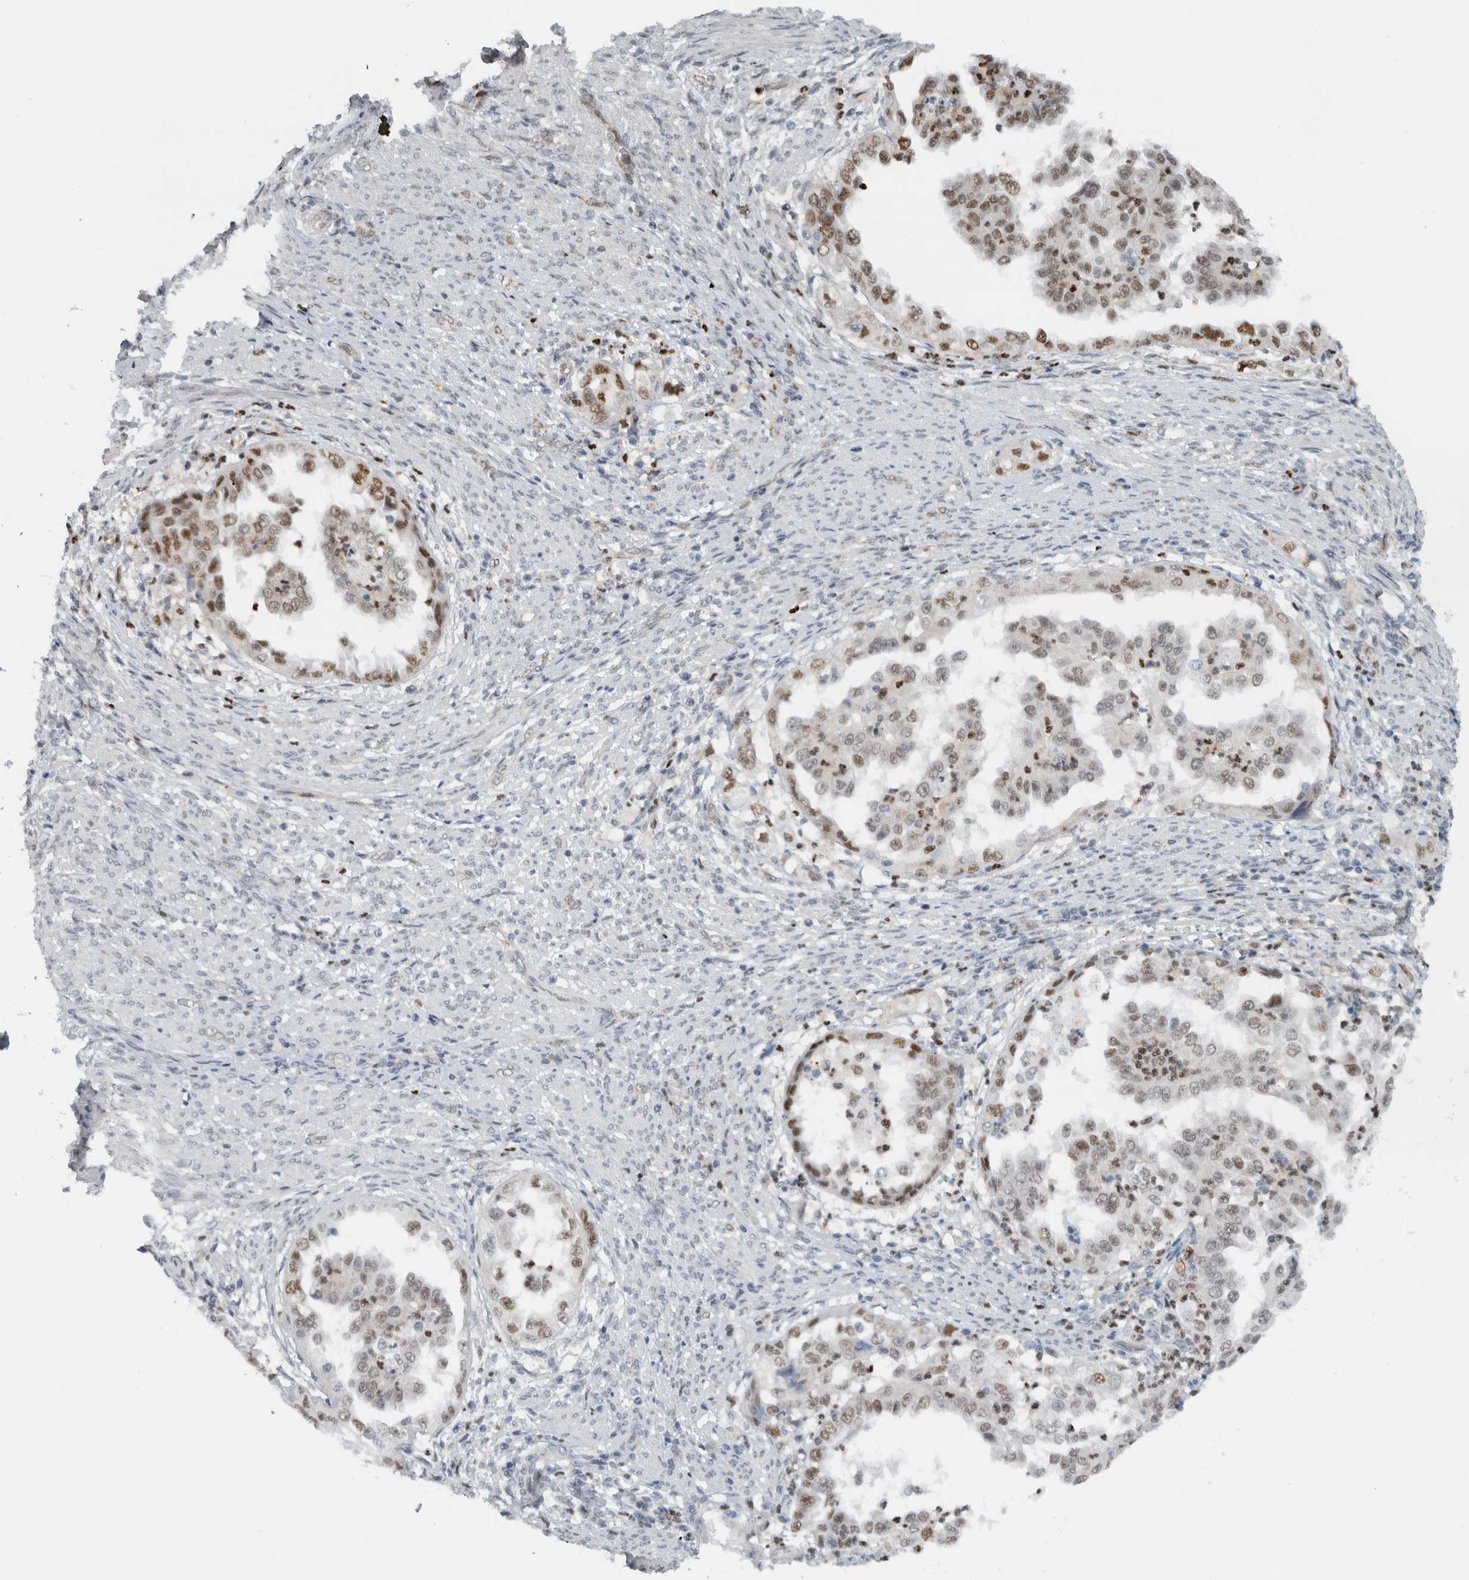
{"staining": {"intensity": "moderate", "quantity": "25%-75%", "location": "nuclear"}, "tissue": "endometrial cancer", "cell_type": "Tumor cells", "image_type": "cancer", "snomed": [{"axis": "morphology", "description": "Adenocarcinoma, NOS"}, {"axis": "topography", "description": "Endometrium"}], "caption": "Adenocarcinoma (endometrial) stained for a protein exhibits moderate nuclear positivity in tumor cells.", "gene": "ADPRM", "patient": {"sex": "female", "age": 85}}